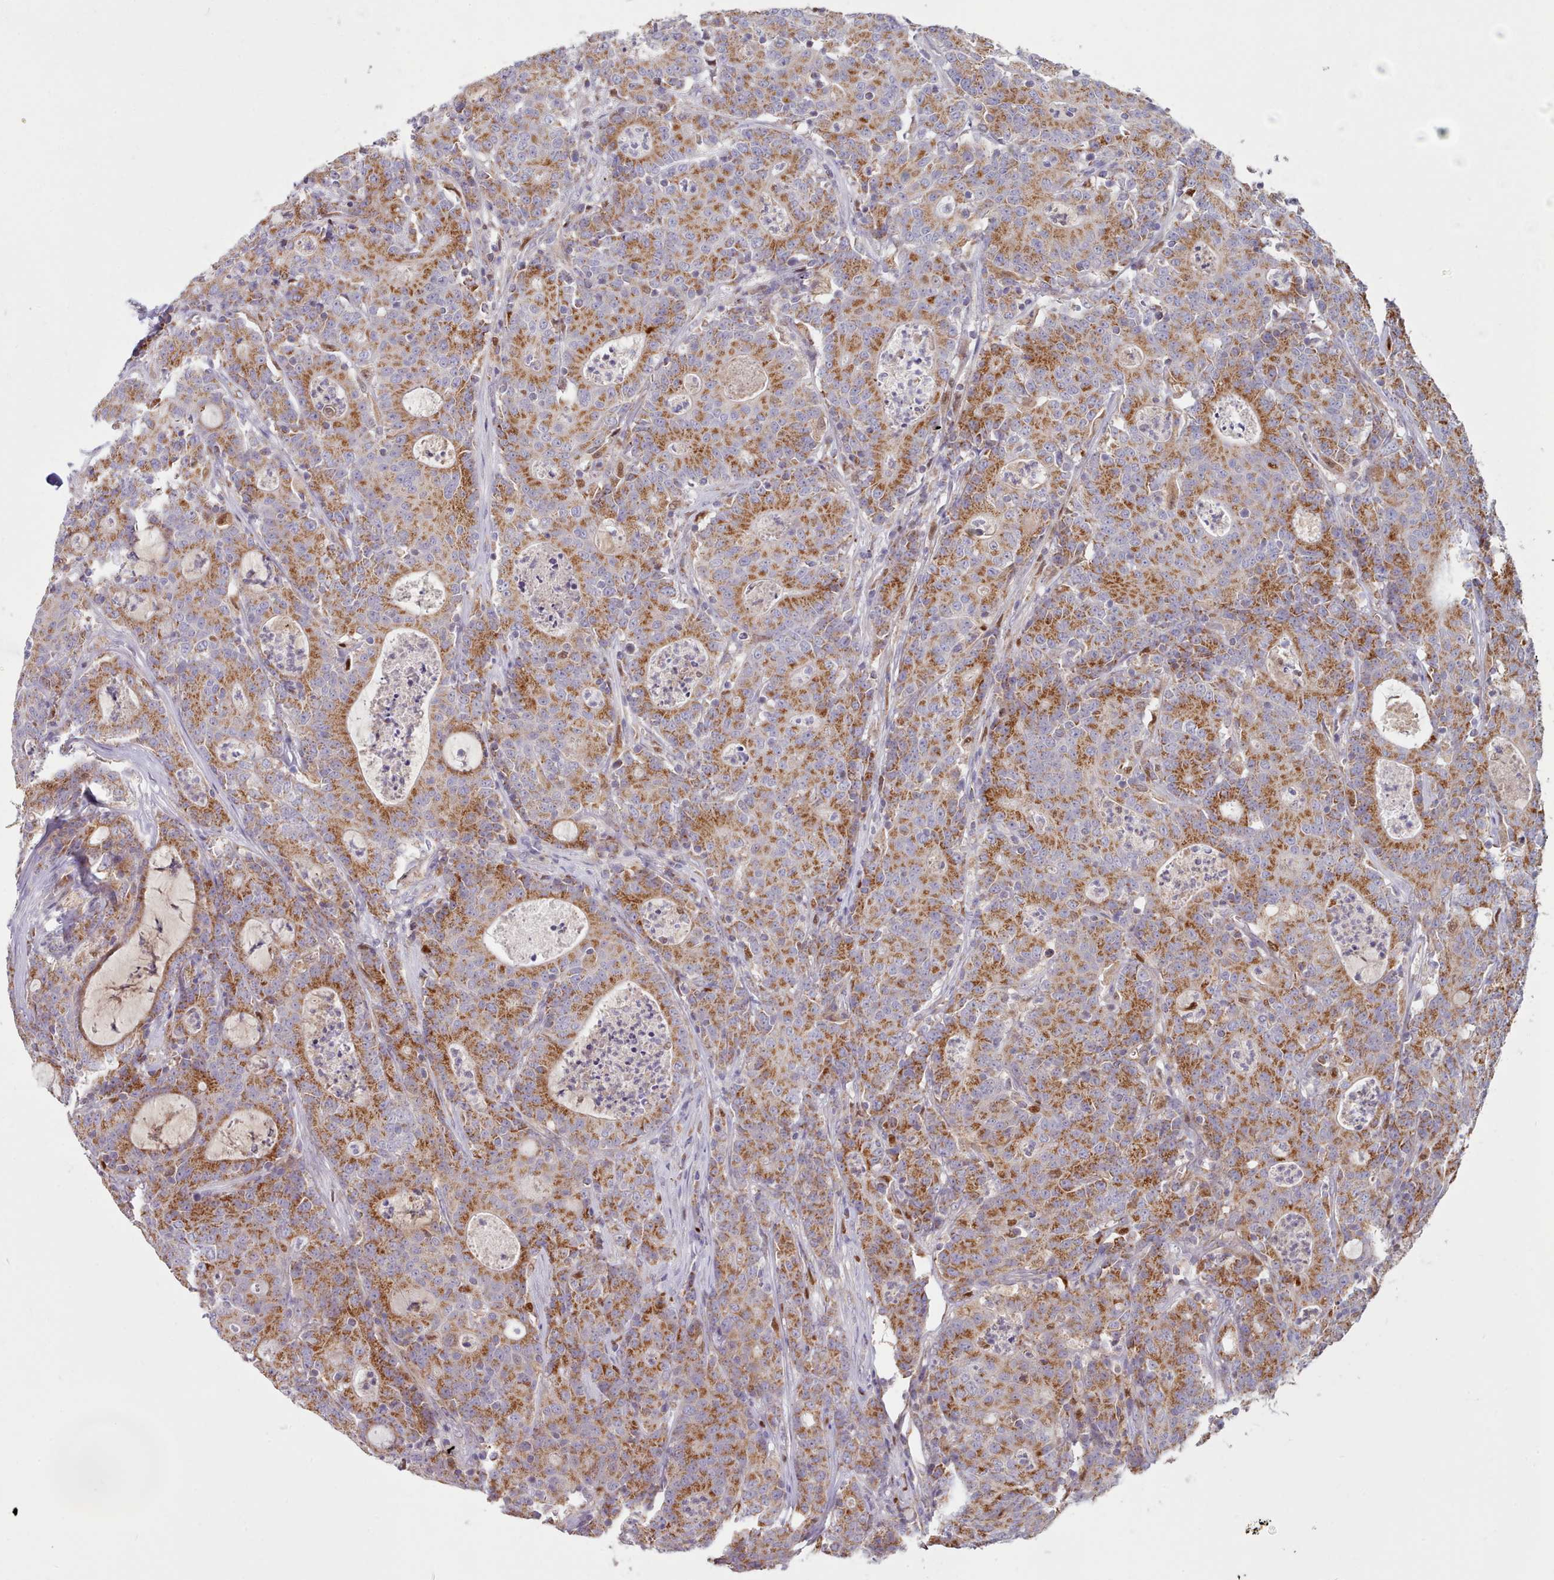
{"staining": {"intensity": "moderate", "quantity": ">75%", "location": "cytoplasmic/membranous"}, "tissue": "colorectal cancer", "cell_type": "Tumor cells", "image_type": "cancer", "snomed": [{"axis": "morphology", "description": "Adenocarcinoma, NOS"}, {"axis": "topography", "description": "Colon"}], "caption": "Adenocarcinoma (colorectal) stained for a protein displays moderate cytoplasmic/membranous positivity in tumor cells.", "gene": "HSDL2", "patient": {"sex": "male", "age": 83}}